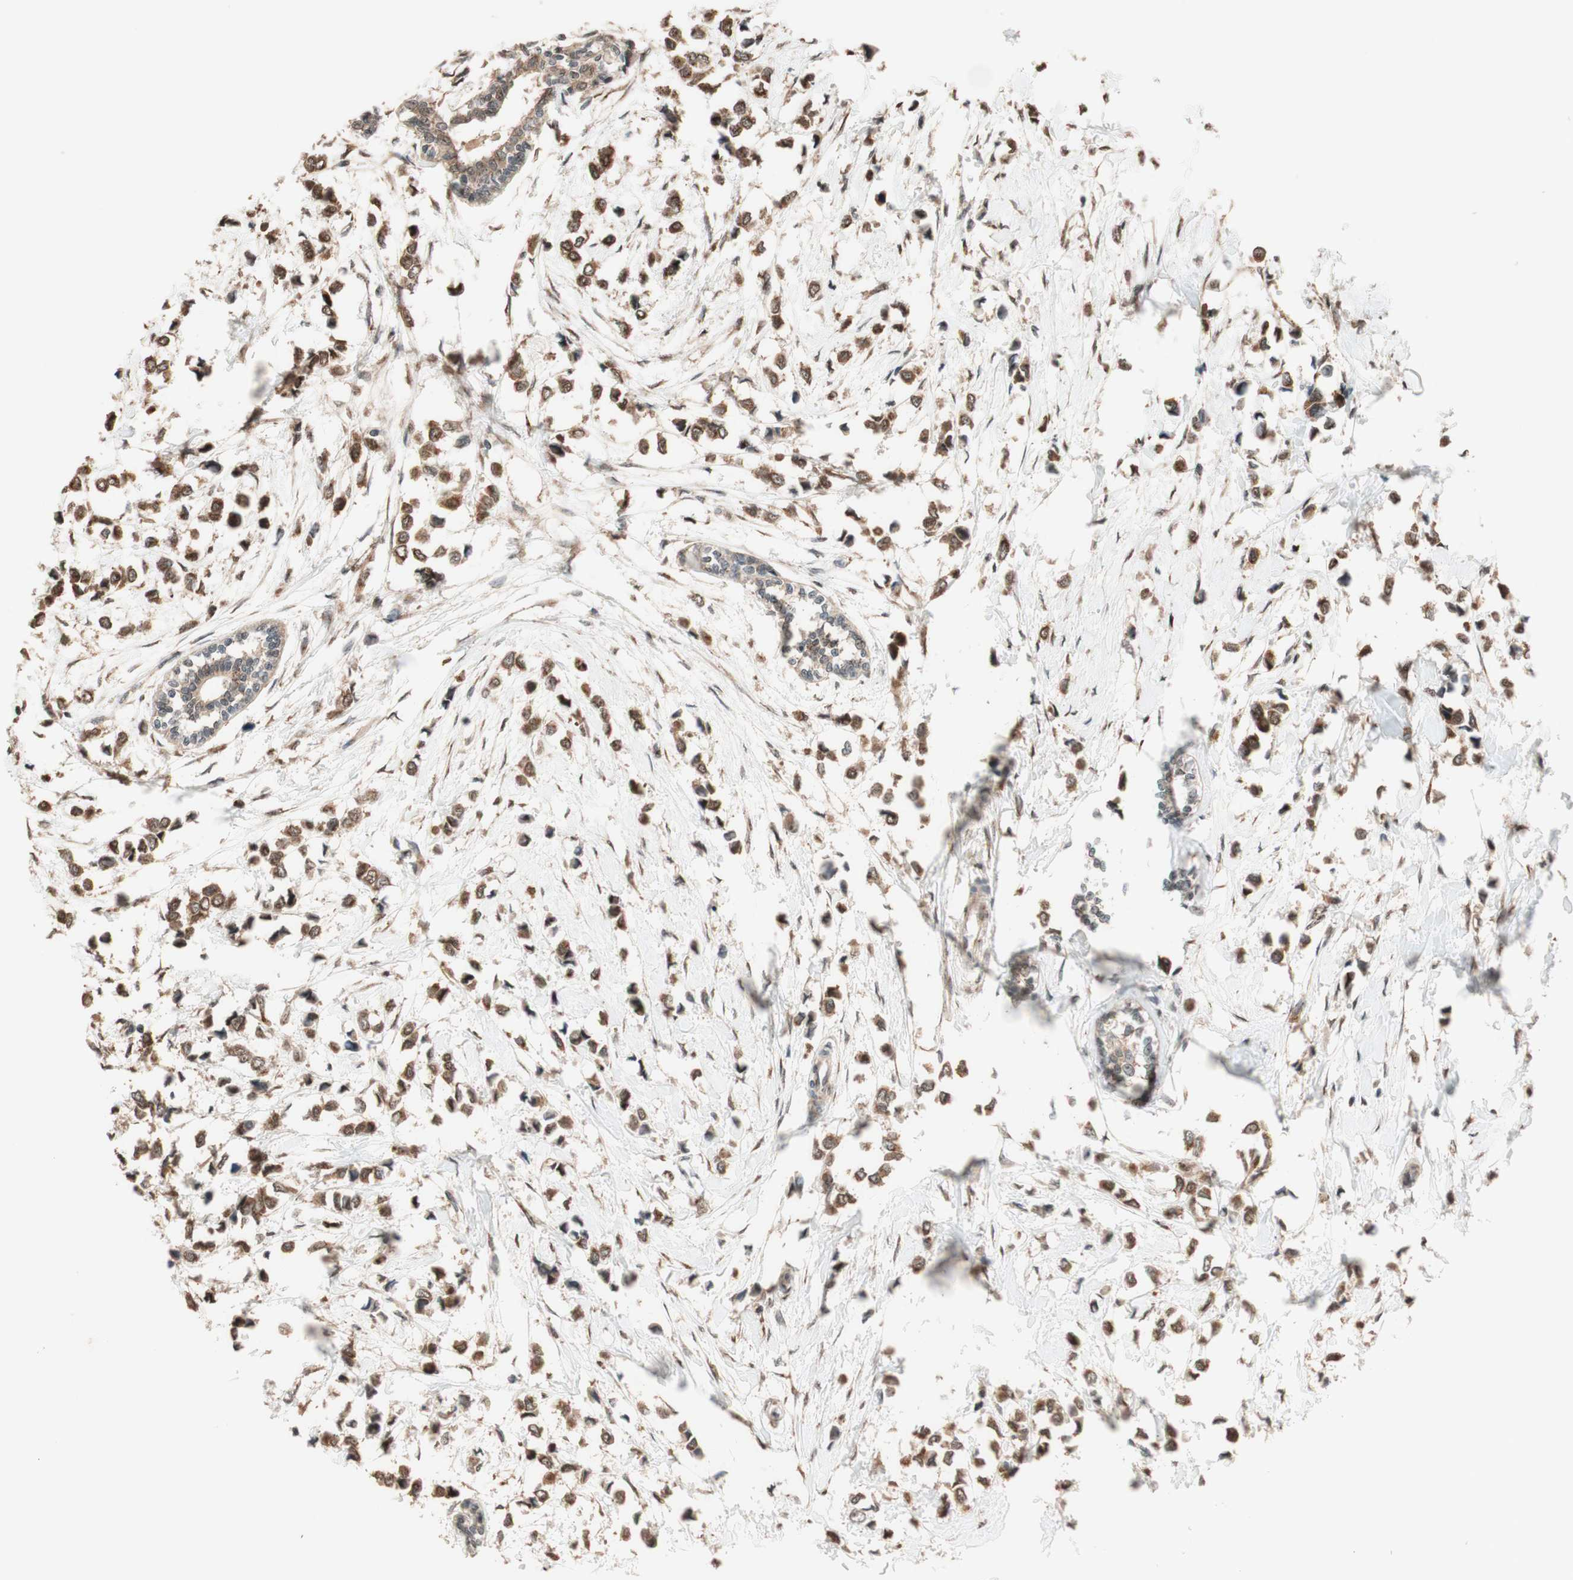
{"staining": {"intensity": "moderate", "quantity": ">75%", "location": "cytoplasmic/membranous"}, "tissue": "breast cancer", "cell_type": "Tumor cells", "image_type": "cancer", "snomed": [{"axis": "morphology", "description": "Lobular carcinoma"}, {"axis": "topography", "description": "Breast"}], "caption": "Immunohistochemistry (IHC) of lobular carcinoma (breast) shows medium levels of moderate cytoplasmic/membranous staining in approximately >75% of tumor cells. (DAB (3,3'-diaminobenzidine) = brown stain, brightfield microscopy at high magnification).", "gene": "CCNC", "patient": {"sex": "female", "age": 51}}